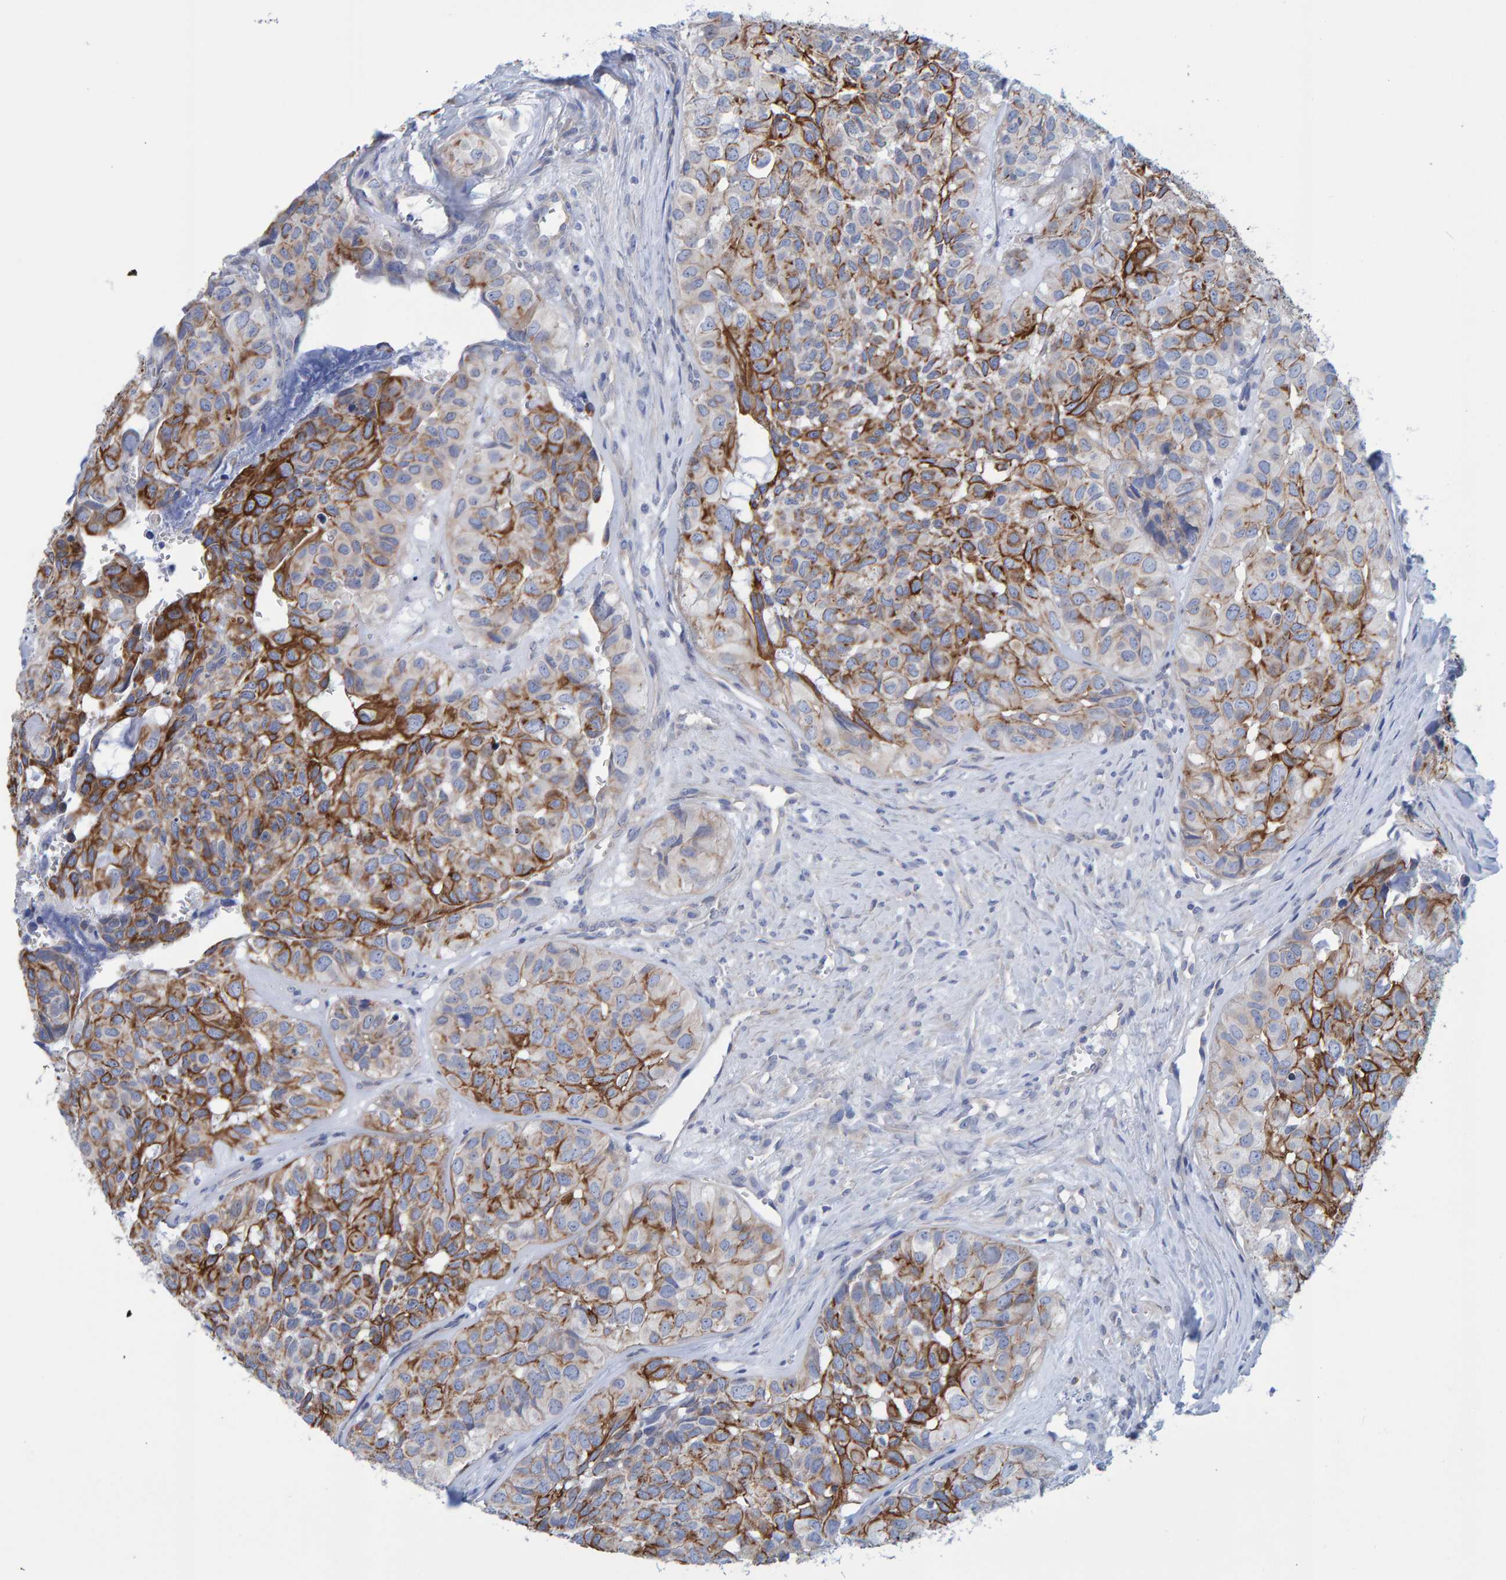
{"staining": {"intensity": "moderate", "quantity": "25%-75%", "location": "cytoplasmic/membranous"}, "tissue": "head and neck cancer", "cell_type": "Tumor cells", "image_type": "cancer", "snomed": [{"axis": "morphology", "description": "Adenocarcinoma, NOS"}, {"axis": "topography", "description": "Salivary gland, NOS"}, {"axis": "topography", "description": "Head-Neck"}], "caption": "A medium amount of moderate cytoplasmic/membranous positivity is seen in about 25%-75% of tumor cells in head and neck cancer (adenocarcinoma) tissue.", "gene": "JAKMIP3", "patient": {"sex": "female", "age": 76}}